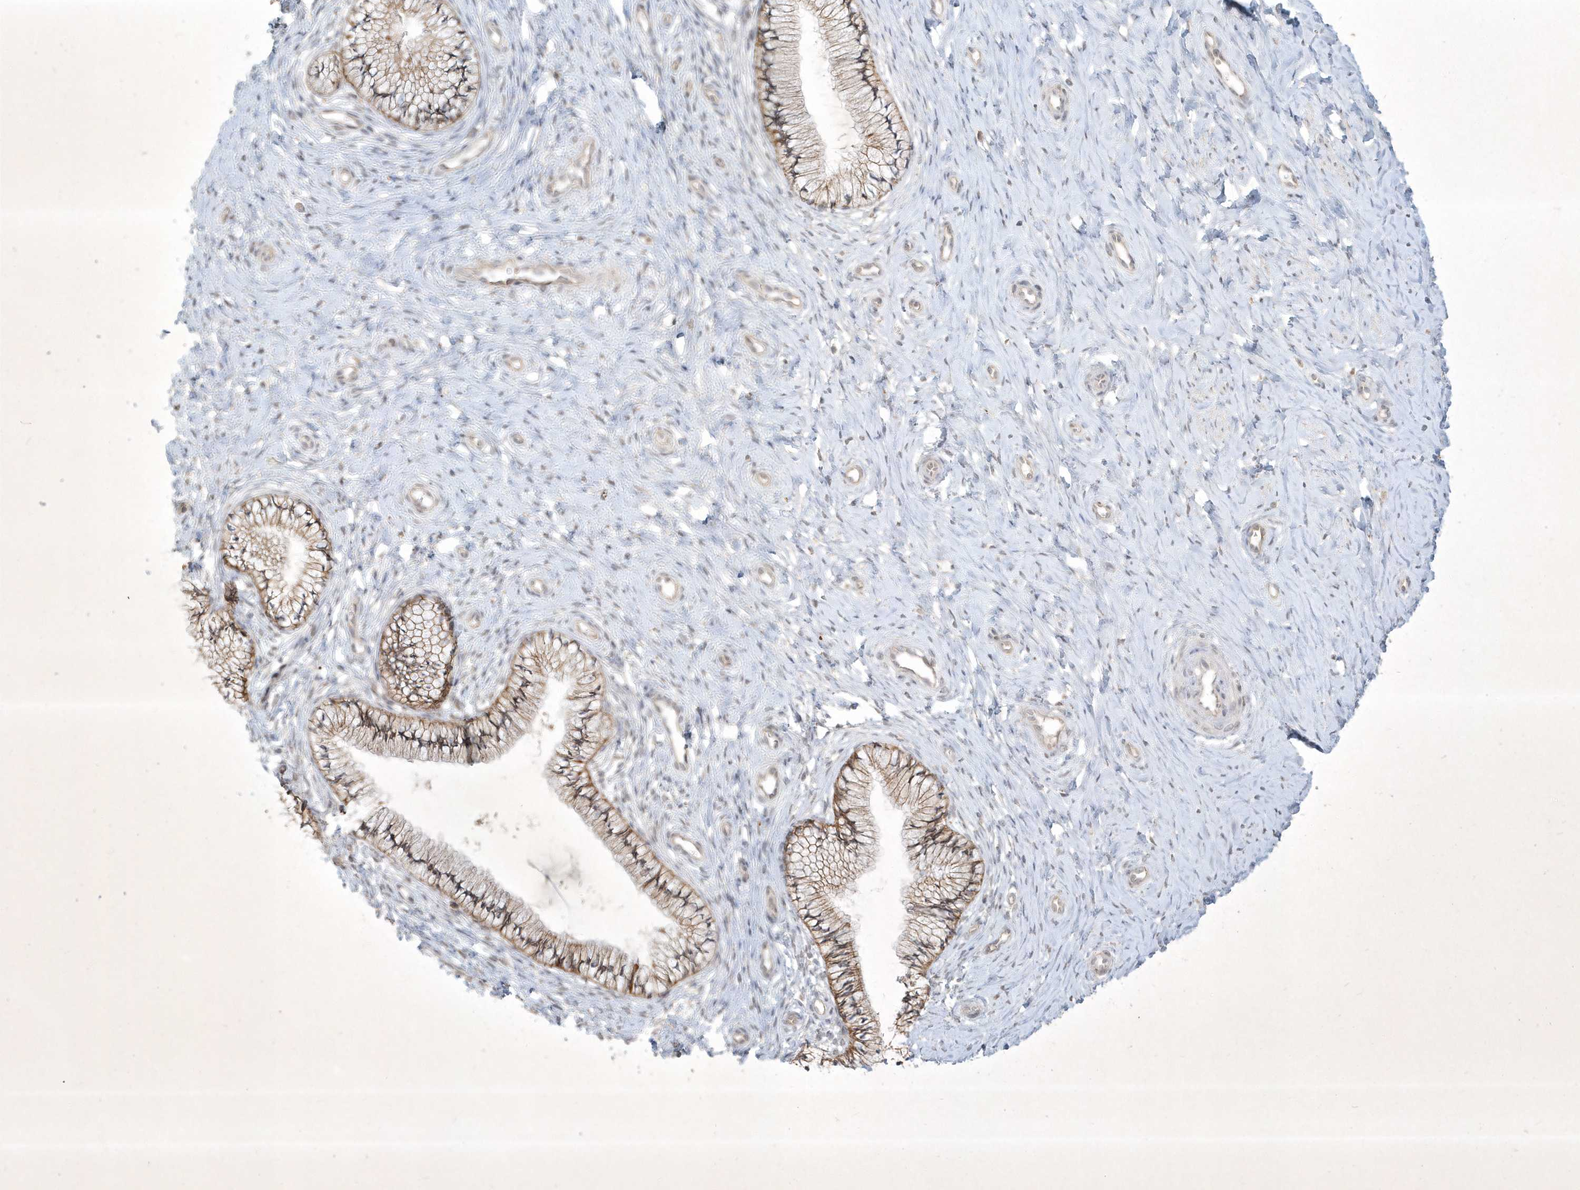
{"staining": {"intensity": "moderate", "quantity": ">75%", "location": "cytoplasmic/membranous"}, "tissue": "cervix", "cell_type": "Glandular cells", "image_type": "normal", "snomed": [{"axis": "morphology", "description": "Normal tissue, NOS"}, {"axis": "topography", "description": "Cervix"}], "caption": "This photomicrograph shows unremarkable cervix stained with immunohistochemistry (IHC) to label a protein in brown. The cytoplasmic/membranous of glandular cells show moderate positivity for the protein. Nuclei are counter-stained blue.", "gene": "BOD1L2", "patient": {"sex": "female", "age": 36}}